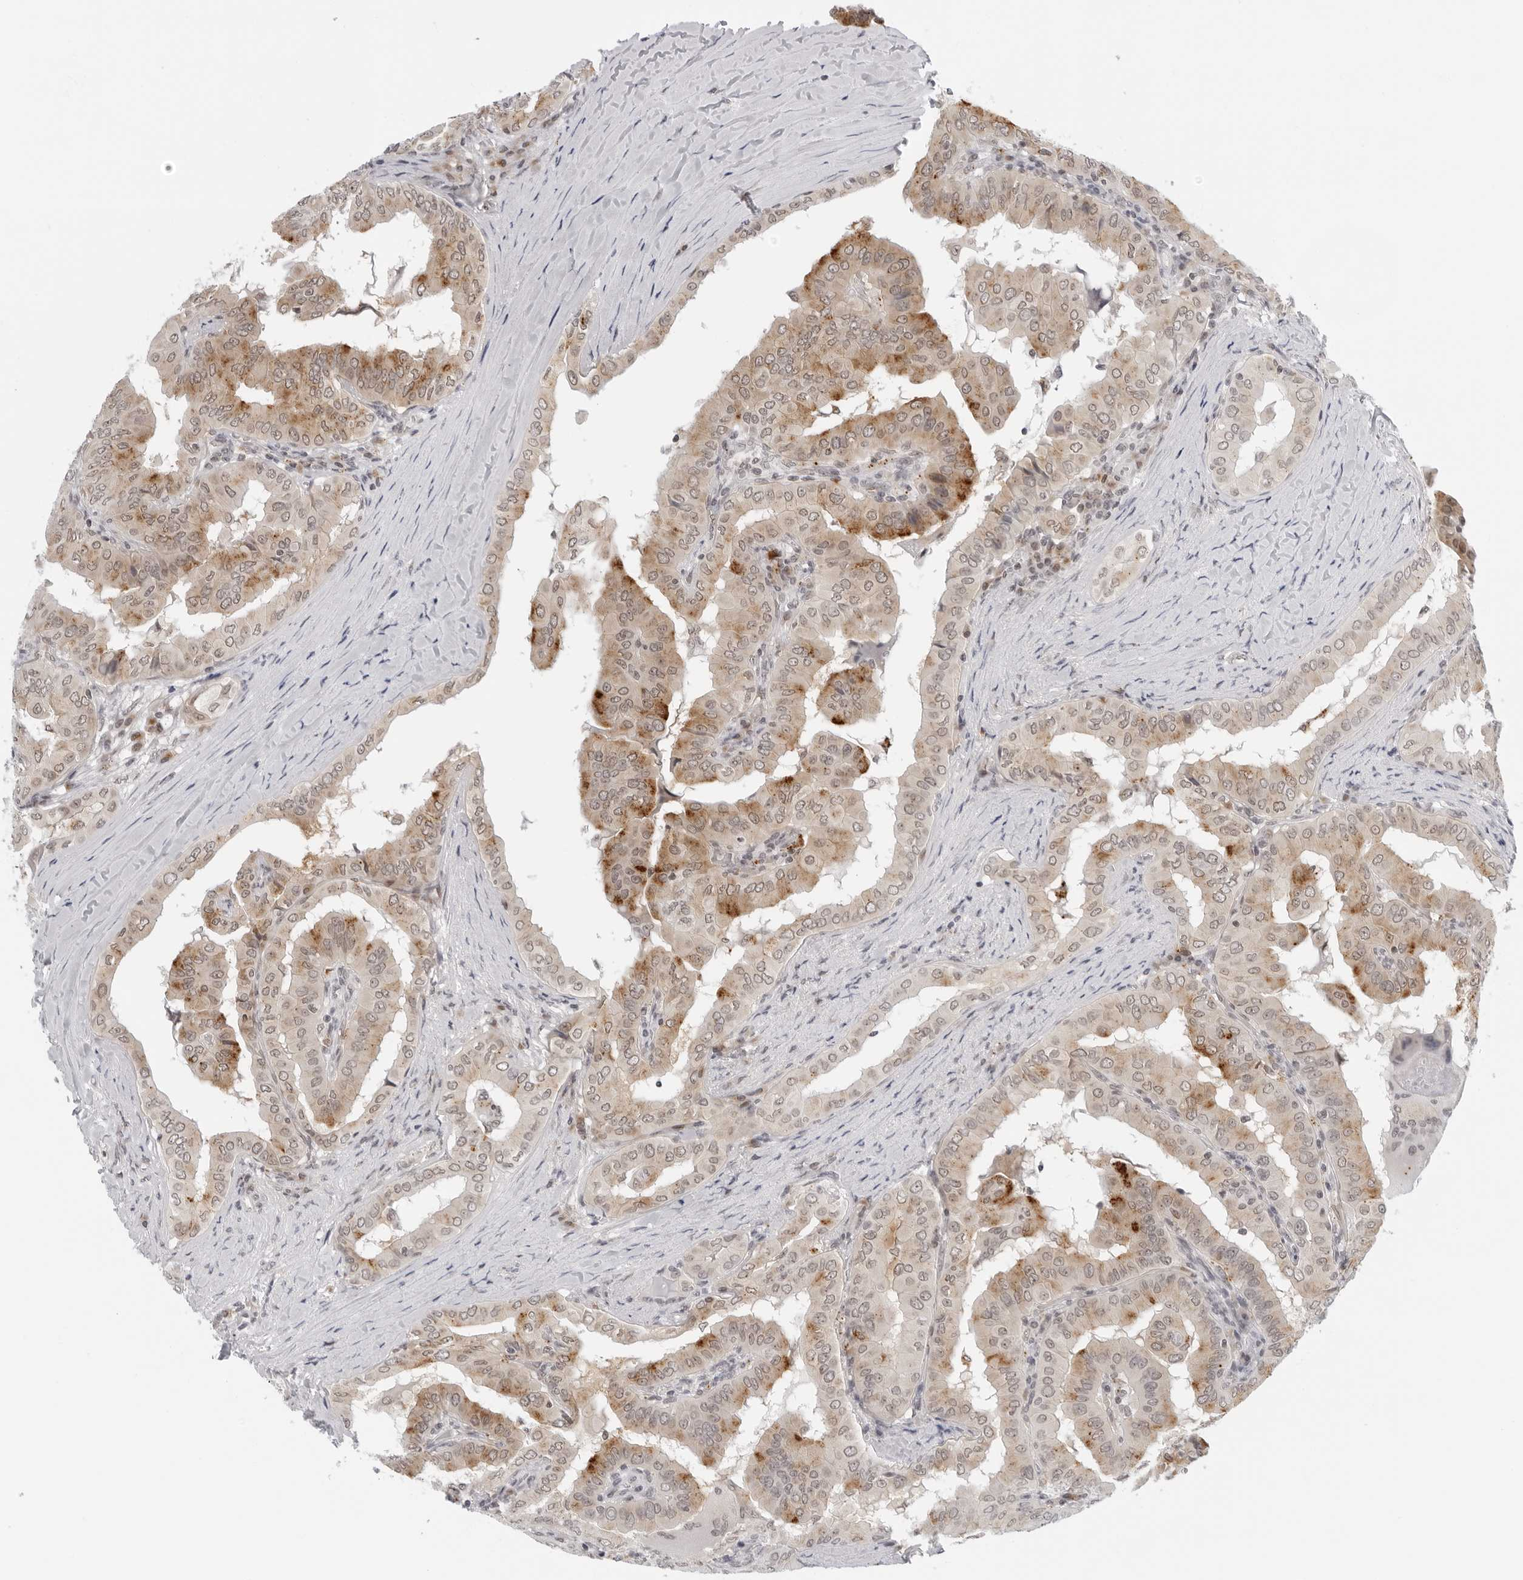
{"staining": {"intensity": "moderate", "quantity": "25%-75%", "location": "cytoplasmic/membranous,nuclear"}, "tissue": "thyroid cancer", "cell_type": "Tumor cells", "image_type": "cancer", "snomed": [{"axis": "morphology", "description": "Papillary adenocarcinoma, NOS"}, {"axis": "topography", "description": "Thyroid gland"}], "caption": "Brown immunohistochemical staining in thyroid papillary adenocarcinoma reveals moderate cytoplasmic/membranous and nuclear staining in approximately 25%-75% of tumor cells.", "gene": "TOX4", "patient": {"sex": "male", "age": 33}}